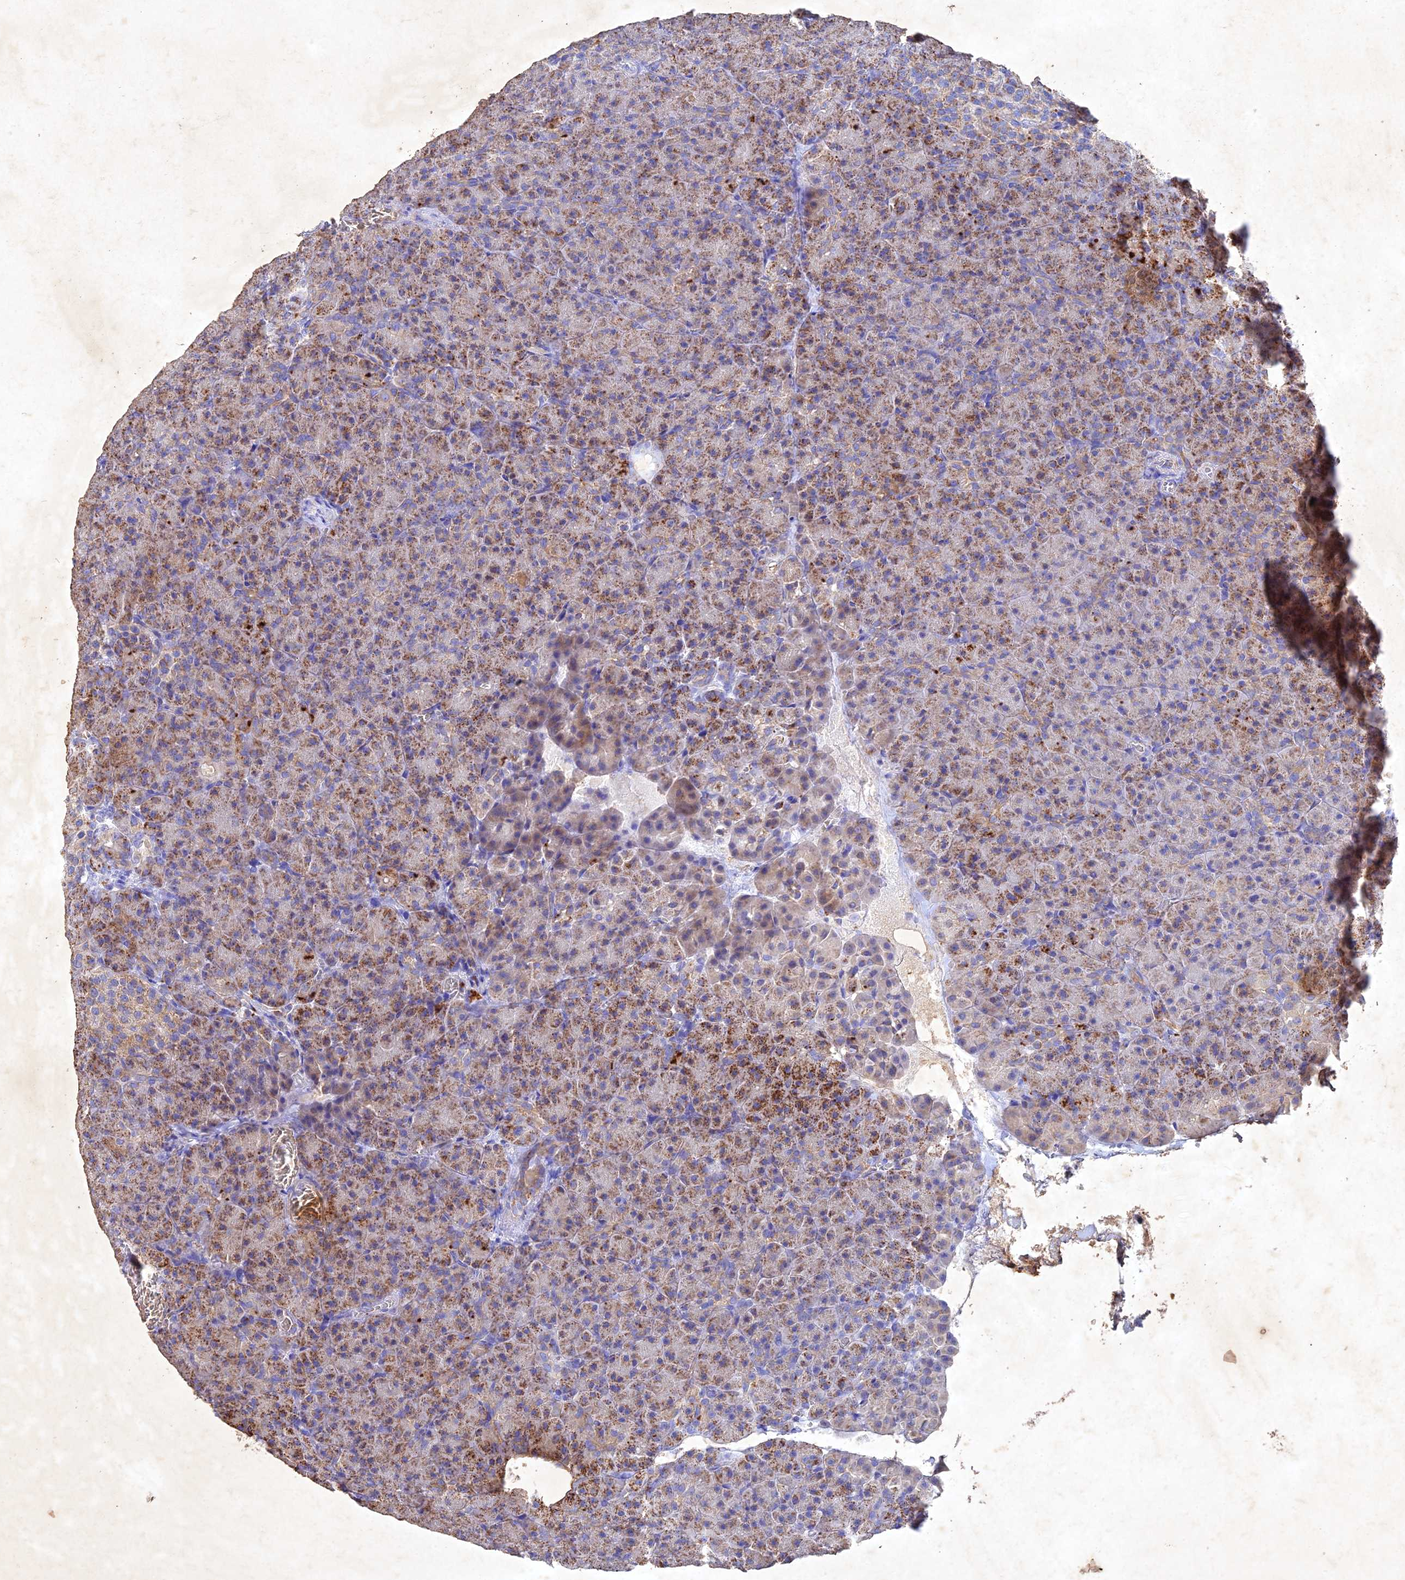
{"staining": {"intensity": "moderate", "quantity": "25%-75%", "location": "cytoplasmic/membranous"}, "tissue": "pancreas", "cell_type": "Exocrine glandular cells", "image_type": "normal", "snomed": [{"axis": "morphology", "description": "Normal tissue, NOS"}, {"axis": "topography", "description": "Pancreas"}], "caption": "IHC staining of unremarkable pancreas, which exhibits medium levels of moderate cytoplasmic/membranous staining in about 25%-75% of exocrine glandular cells indicating moderate cytoplasmic/membranous protein positivity. The staining was performed using DAB (3,3'-diaminobenzidine) (brown) for protein detection and nuclei were counterstained in hematoxylin (blue).", "gene": "NDUFV1", "patient": {"sex": "female", "age": 74}}